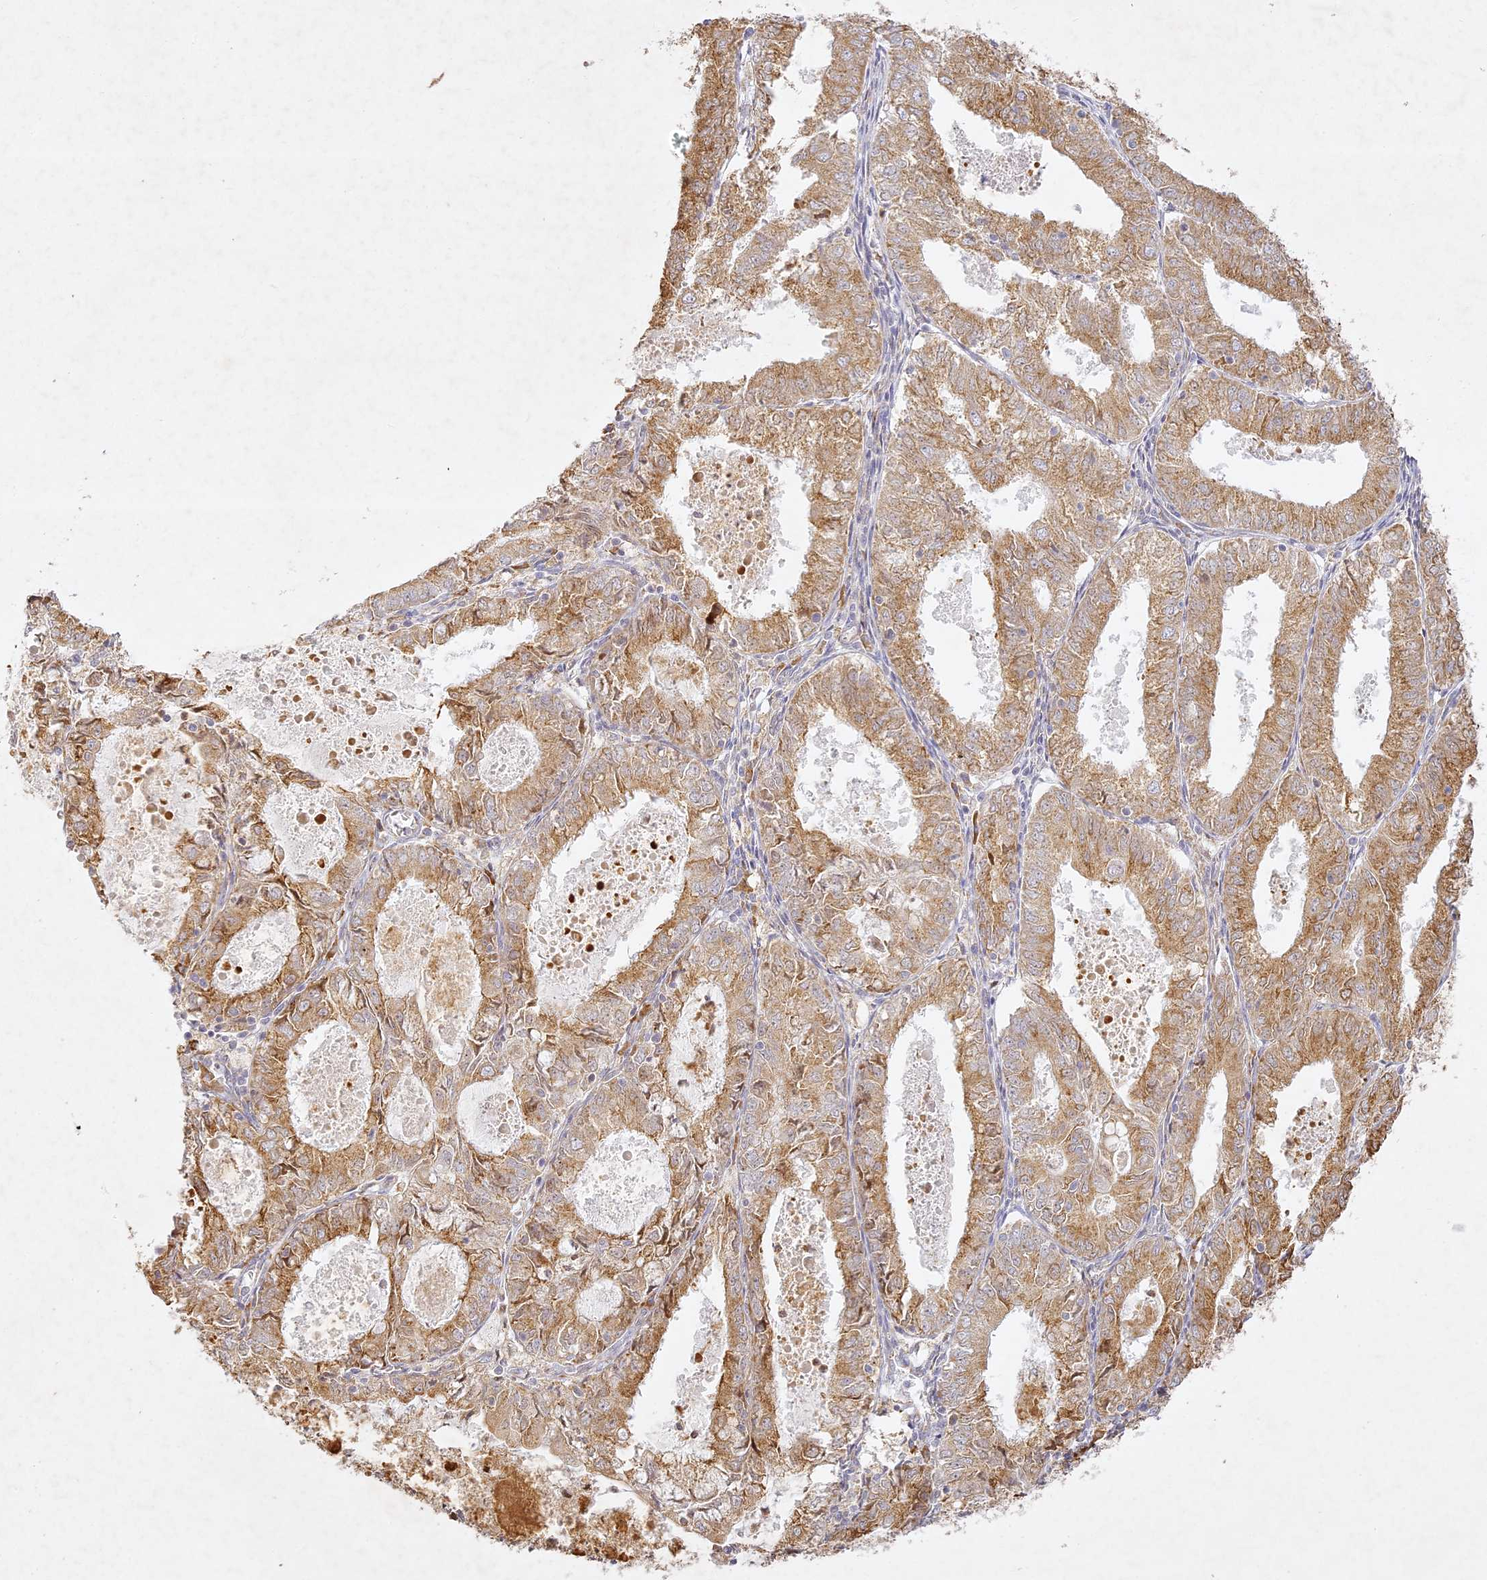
{"staining": {"intensity": "moderate", "quantity": ">75%", "location": "cytoplasmic/membranous"}, "tissue": "endometrial cancer", "cell_type": "Tumor cells", "image_type": "cancer", "snomed": [{"axis": "morphology", "description": "Adenocarcinoma, NOS"}, {"axis": "topography", "description": "Endometrium"}], "caption": "Protein staining reveals moderate cytoplasmic/membranous expression in about >75% of tumor cells in adenocarcinoma (endometrial).", "gene": "SLC30A5", "patient": {"sex": "female", "age": 57}}